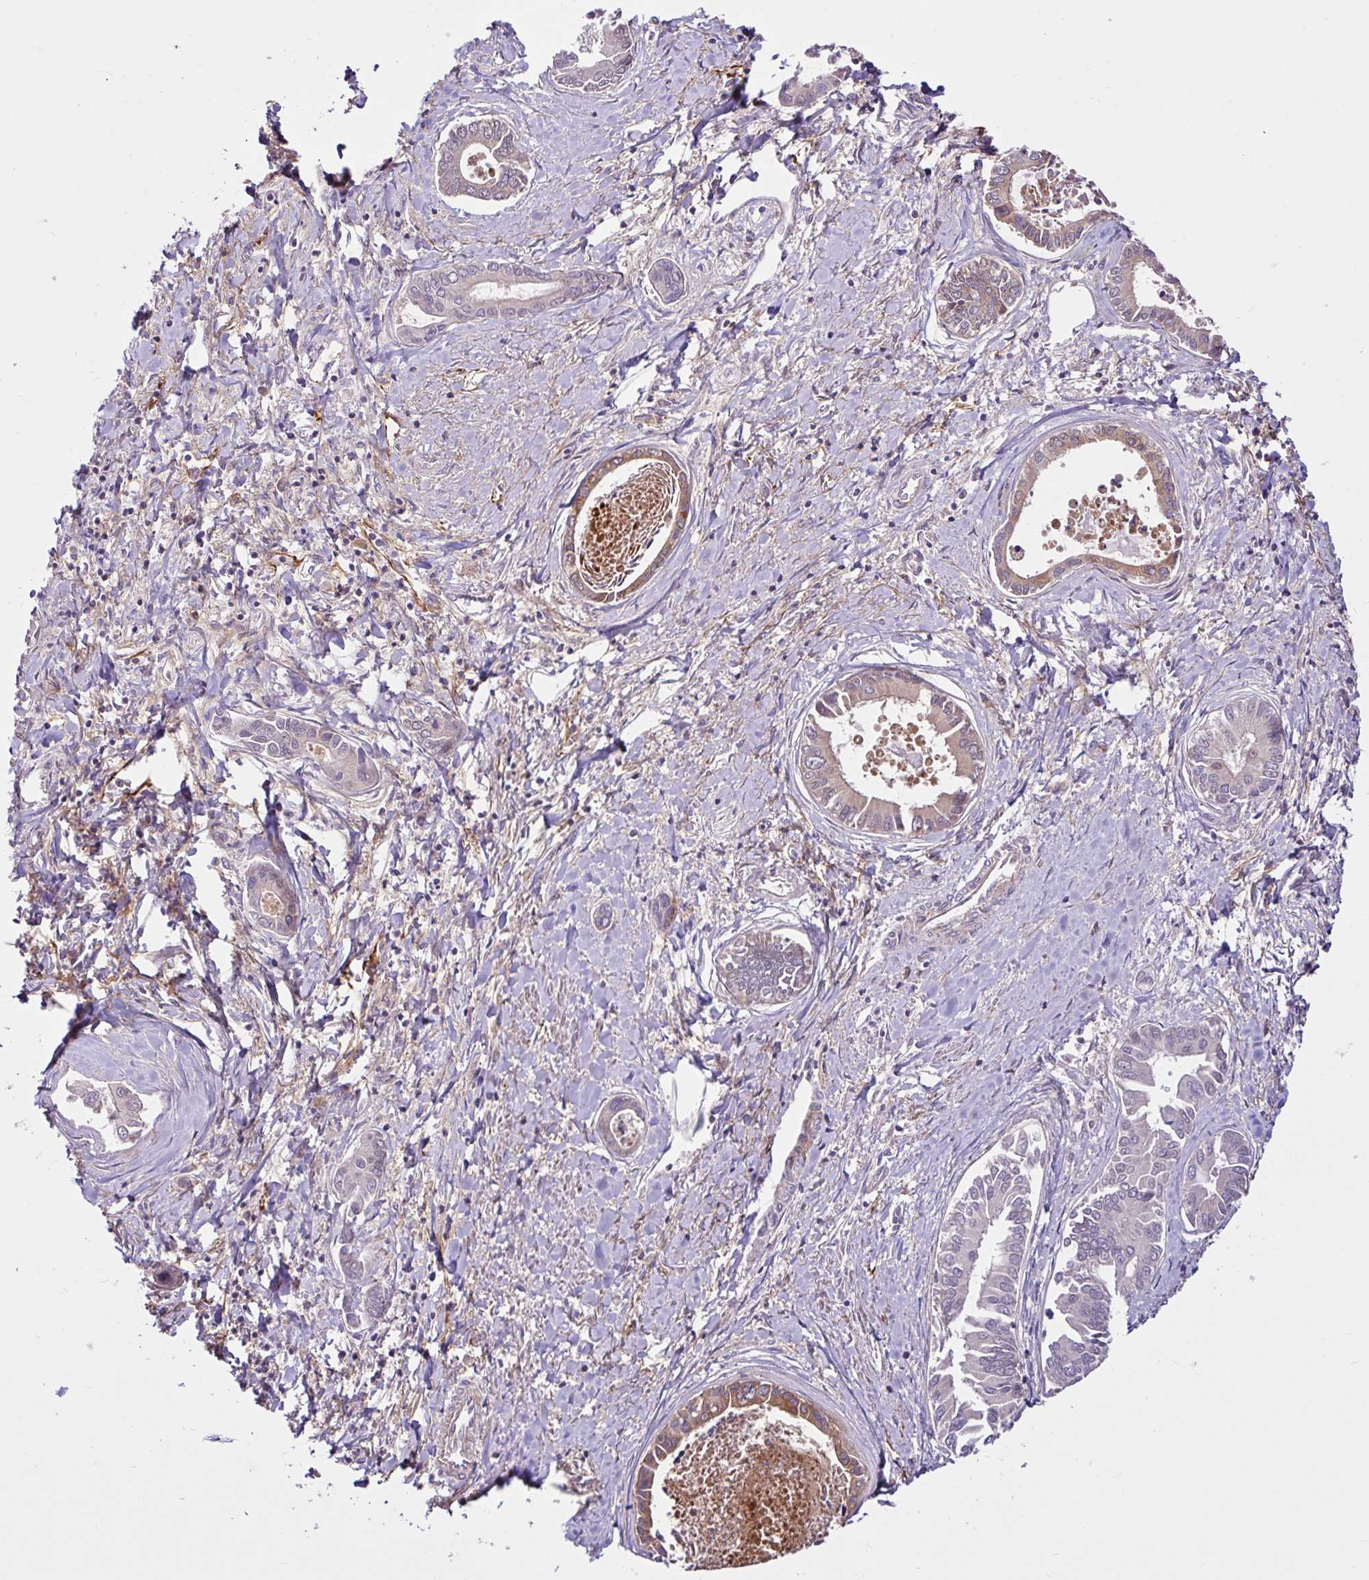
{"staining": {"intensity": "weak", "quantity": "25%-75%", "location": "cytoplasmic/membranous"}, "tissue": "liver cancer", "cell_type": "Tumor cells", "image_type": "cancer", "snomed": [{"axis": "morphology", "description": "Cholangiocarcinoma"}, {"axis": "topography", "description": "Liver"}], "caption": "Liver cancer (cholangiocarcinoma) stained with a brown dye displays weak cytoplasmic/membranous positive expression in approximately 25%-75% of tumor cells.", "gene": "NTPCR", "patient": {"sex": "male", "age": 66}}